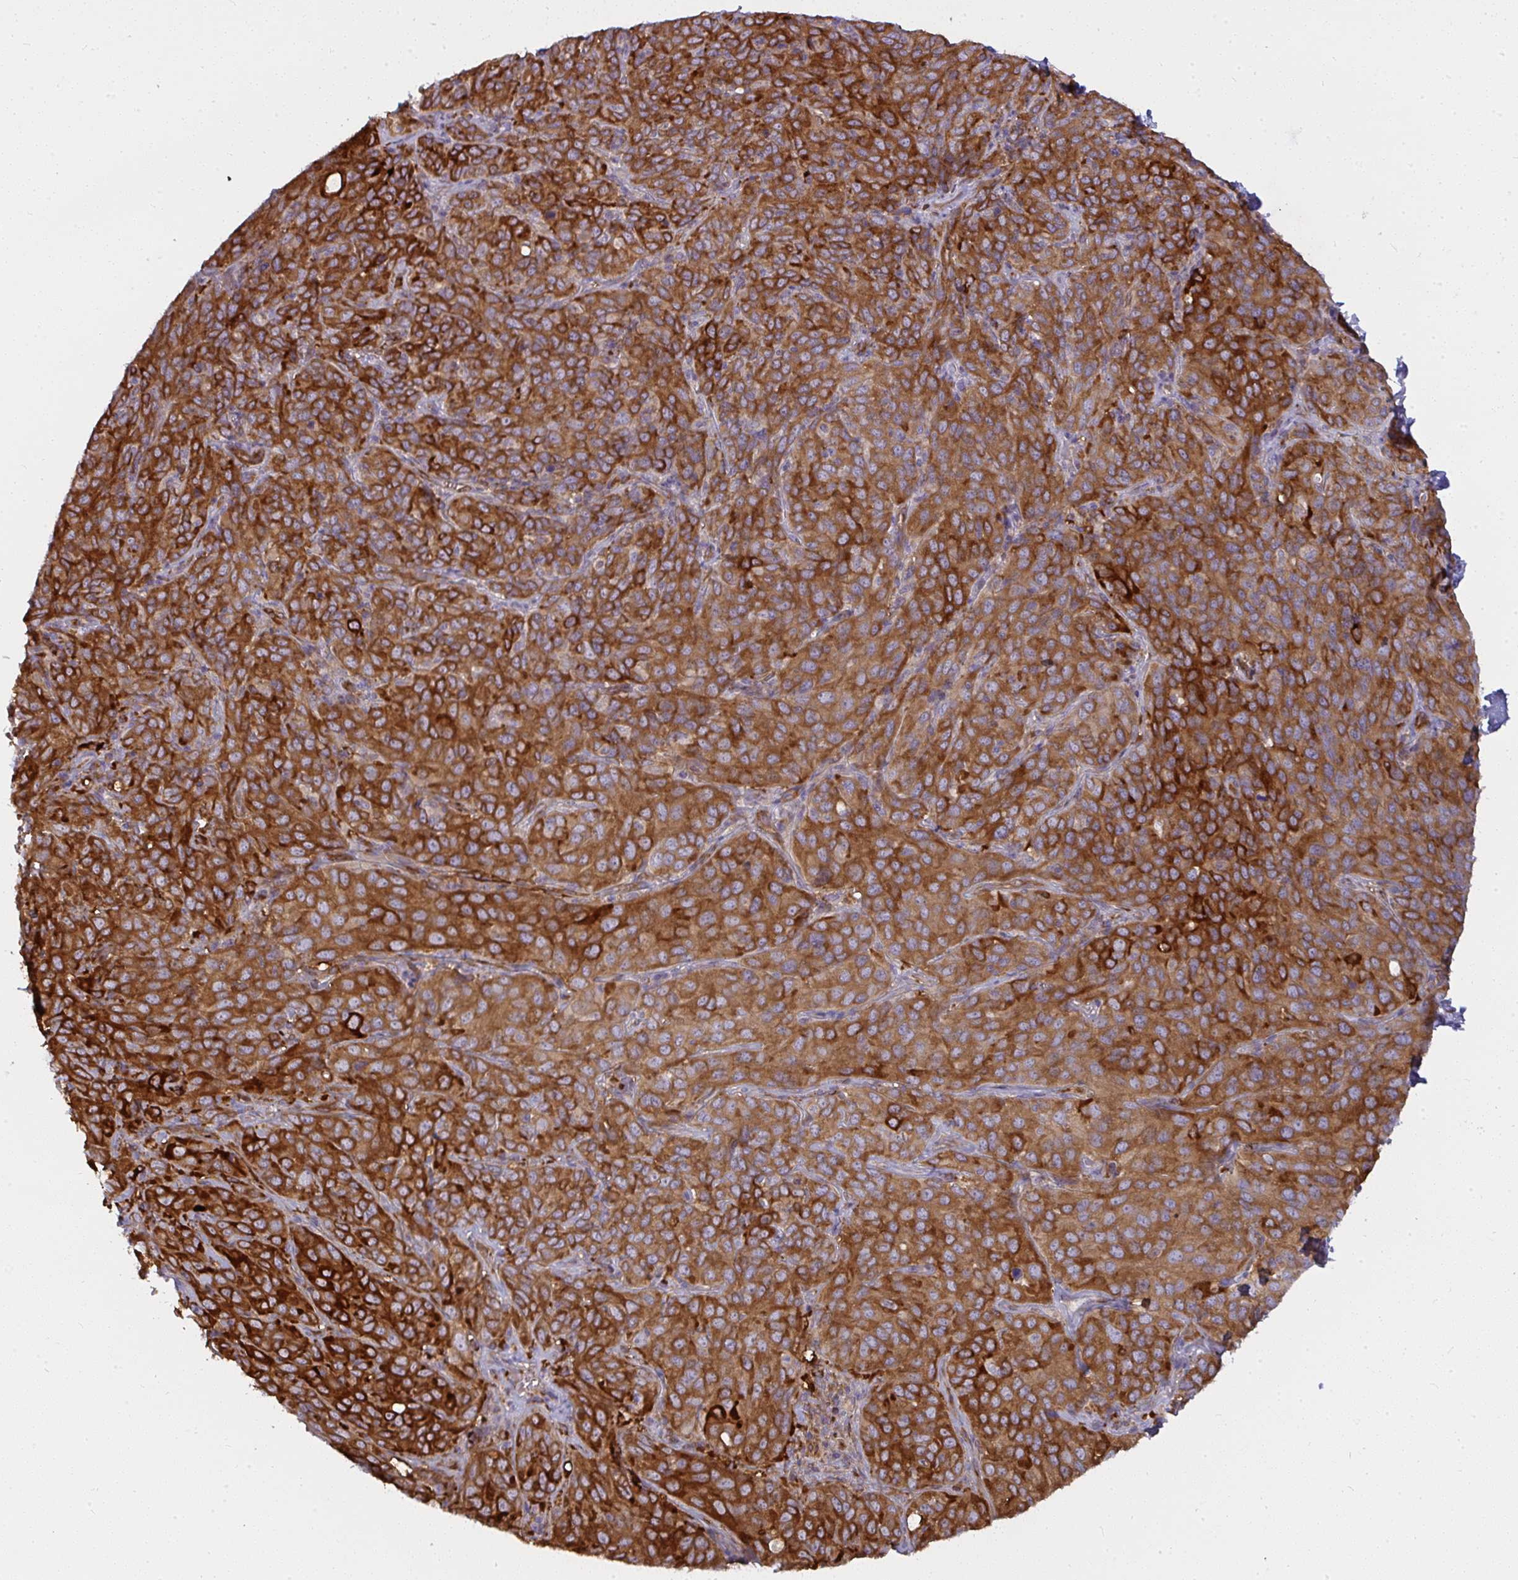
{"staining": {"intensity": "strong", "quantity": ">75%", "location": "cytoplasmic/membranous"}, "tissue": "cervical cancer", "cell_type": "Tumor cells", "image_type": "cancer", "snomed": [{"axis": "morphology", "description": "Squamous cell carcinoma, NOS"}, {"axis": "topography", "description": "Cervix"}], "caption": "IHC histopathology image of neoplastic tissue: human cervical squamous cell carcinoma stained using IHC exhibits high levels of strong protein expression localized specifically in the cytoplasmic/membranous of tumor cells, appearing as a cytoplasmic/membranous brown color.", "gene": "IFIT3", "patient": {"sex": "female", "age": 51}}